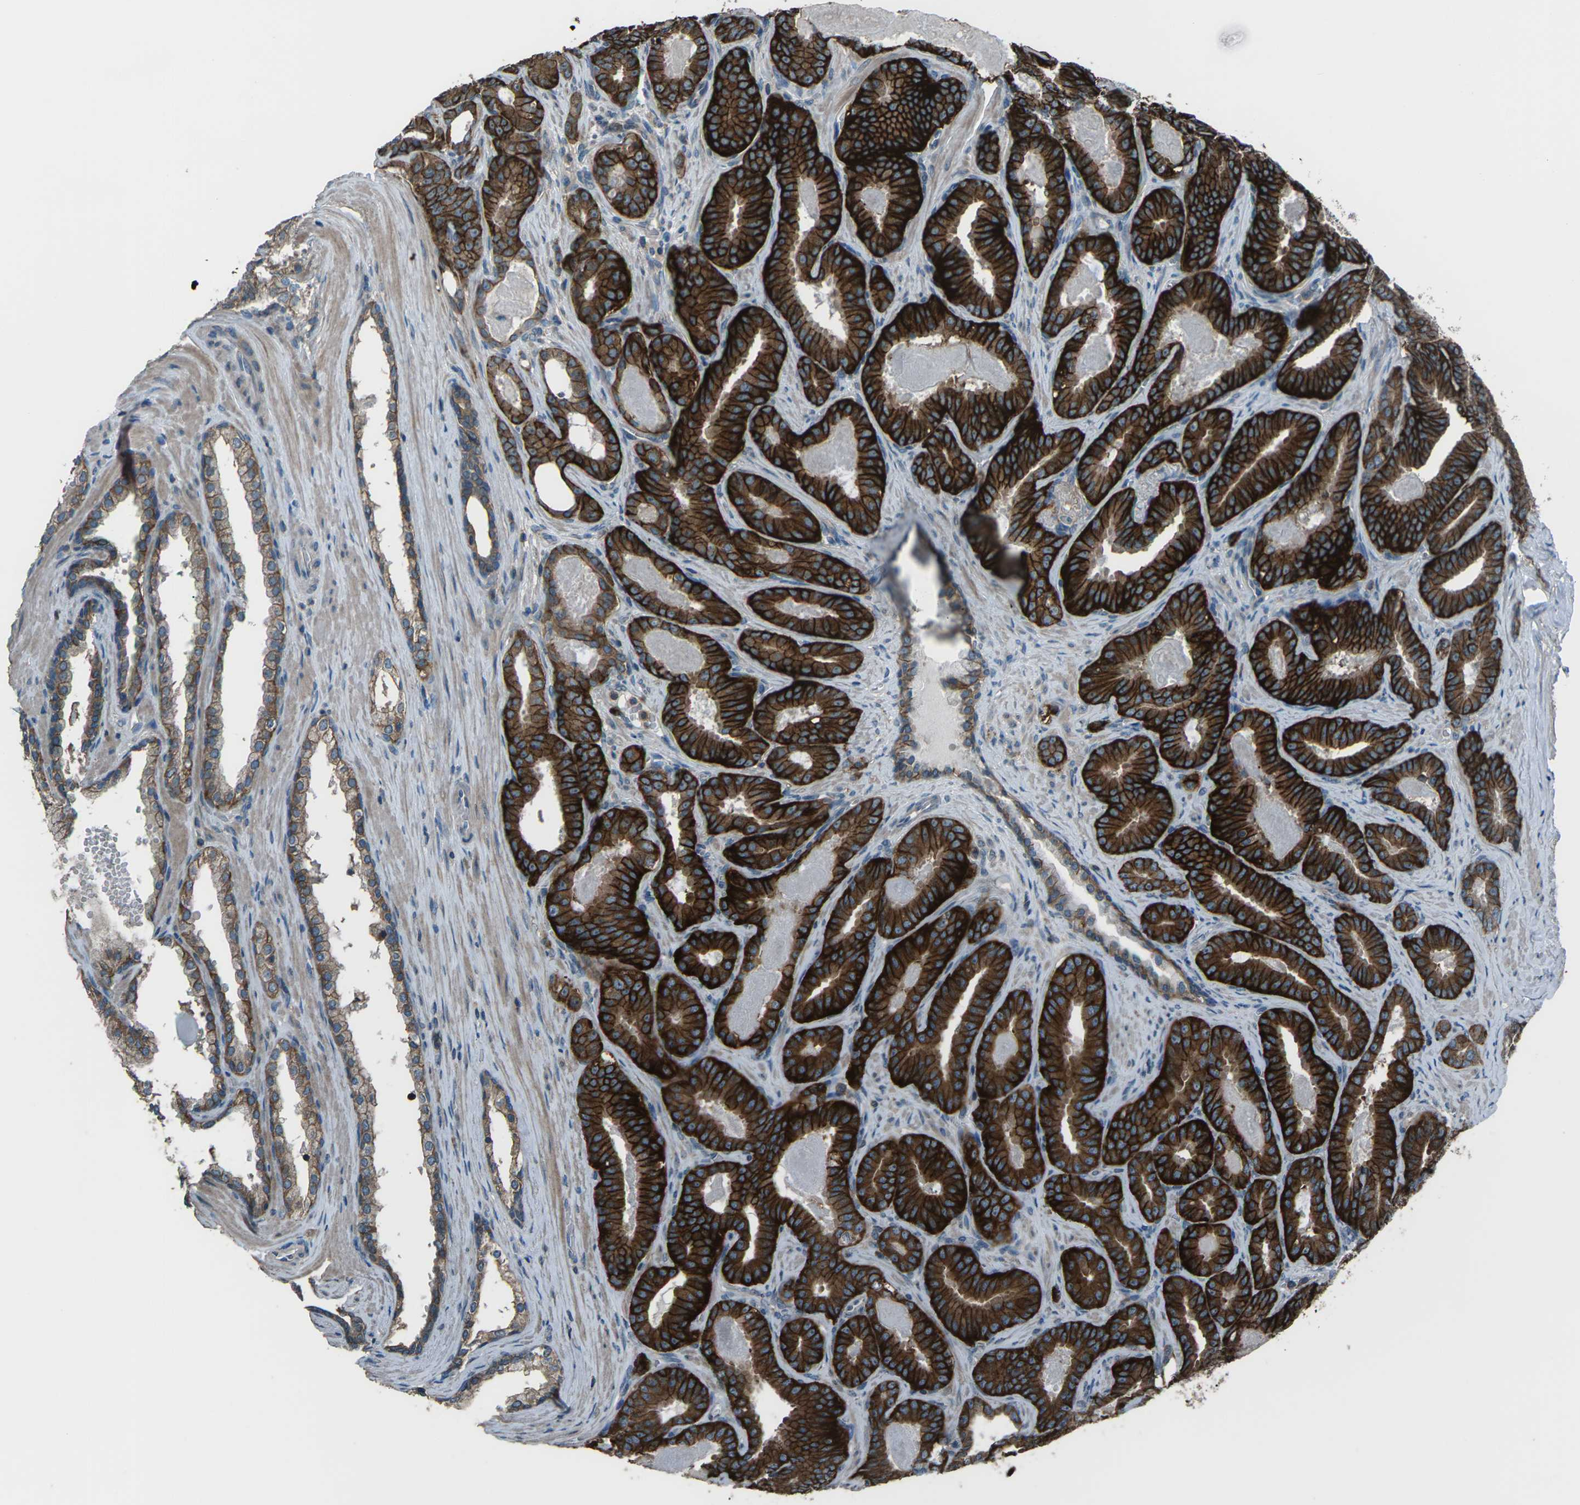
{"staining": {"intensity": "strong", "quantity": ">75%", "location": "cytoplasmic/membranous"}, "tissue": "prostate cancer", "cell_type": "Tumor cells", "image_type": "cancer", "snomed": [{"axis": "morphology", "description": "Adenocarcinoma, High grade"}, {"axis": "topography", "description": "Prostate"}], "caption": "High-power microscopy captured an IHC image of prostate high-grade adenocarcinoma, revealing strong cytoplasmic/membranous staining in approximately >75% of tumor cells.", "gene": "CMTM4", "patient": {"sex": "male", "age": 60}}